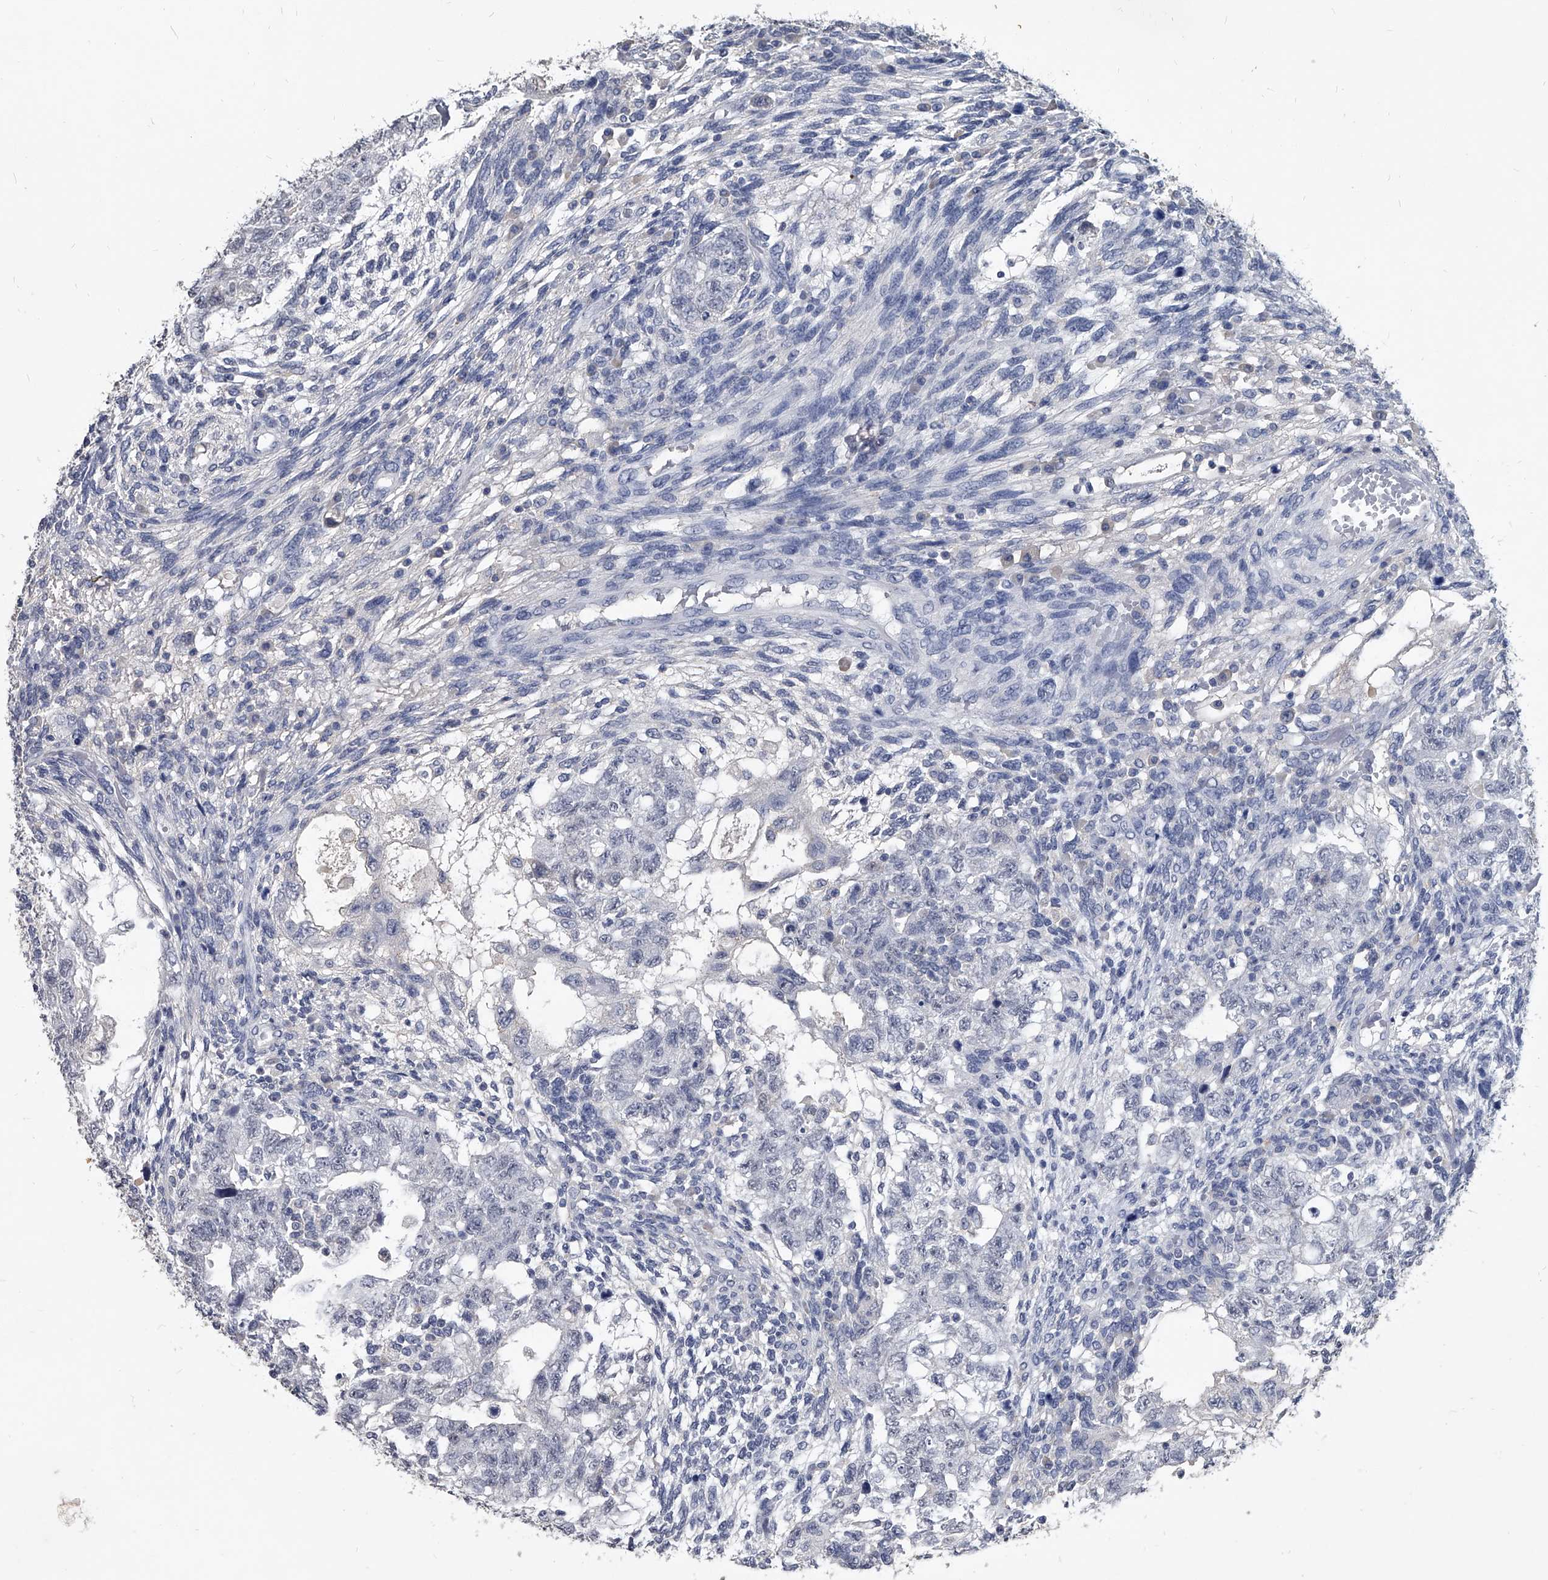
{"staining": {"intensity": "negative", "quantity": "none", "location": "none"}, "tissue": "testis cancer", "cell_type": "Tumor cells", "image_type": "cancer", "snomed": [{"axis": "morphology", "description": "Normal tissue, NOS"}, {"axis": "morphology", "description": "Carcinoma, Embryonal, NOS"}, {"axis": "topography", "description": "Testis"}], "caption": "Histopathology image shows no protein staining in tumor cells of testis embryonal carcinoma tissue. The staining is performed using DAB brown chromogen with nuclei counter-stained in using hematoxylin.", "gene": "BCAS1", "patient": {"sex": "male", "age": 36}}